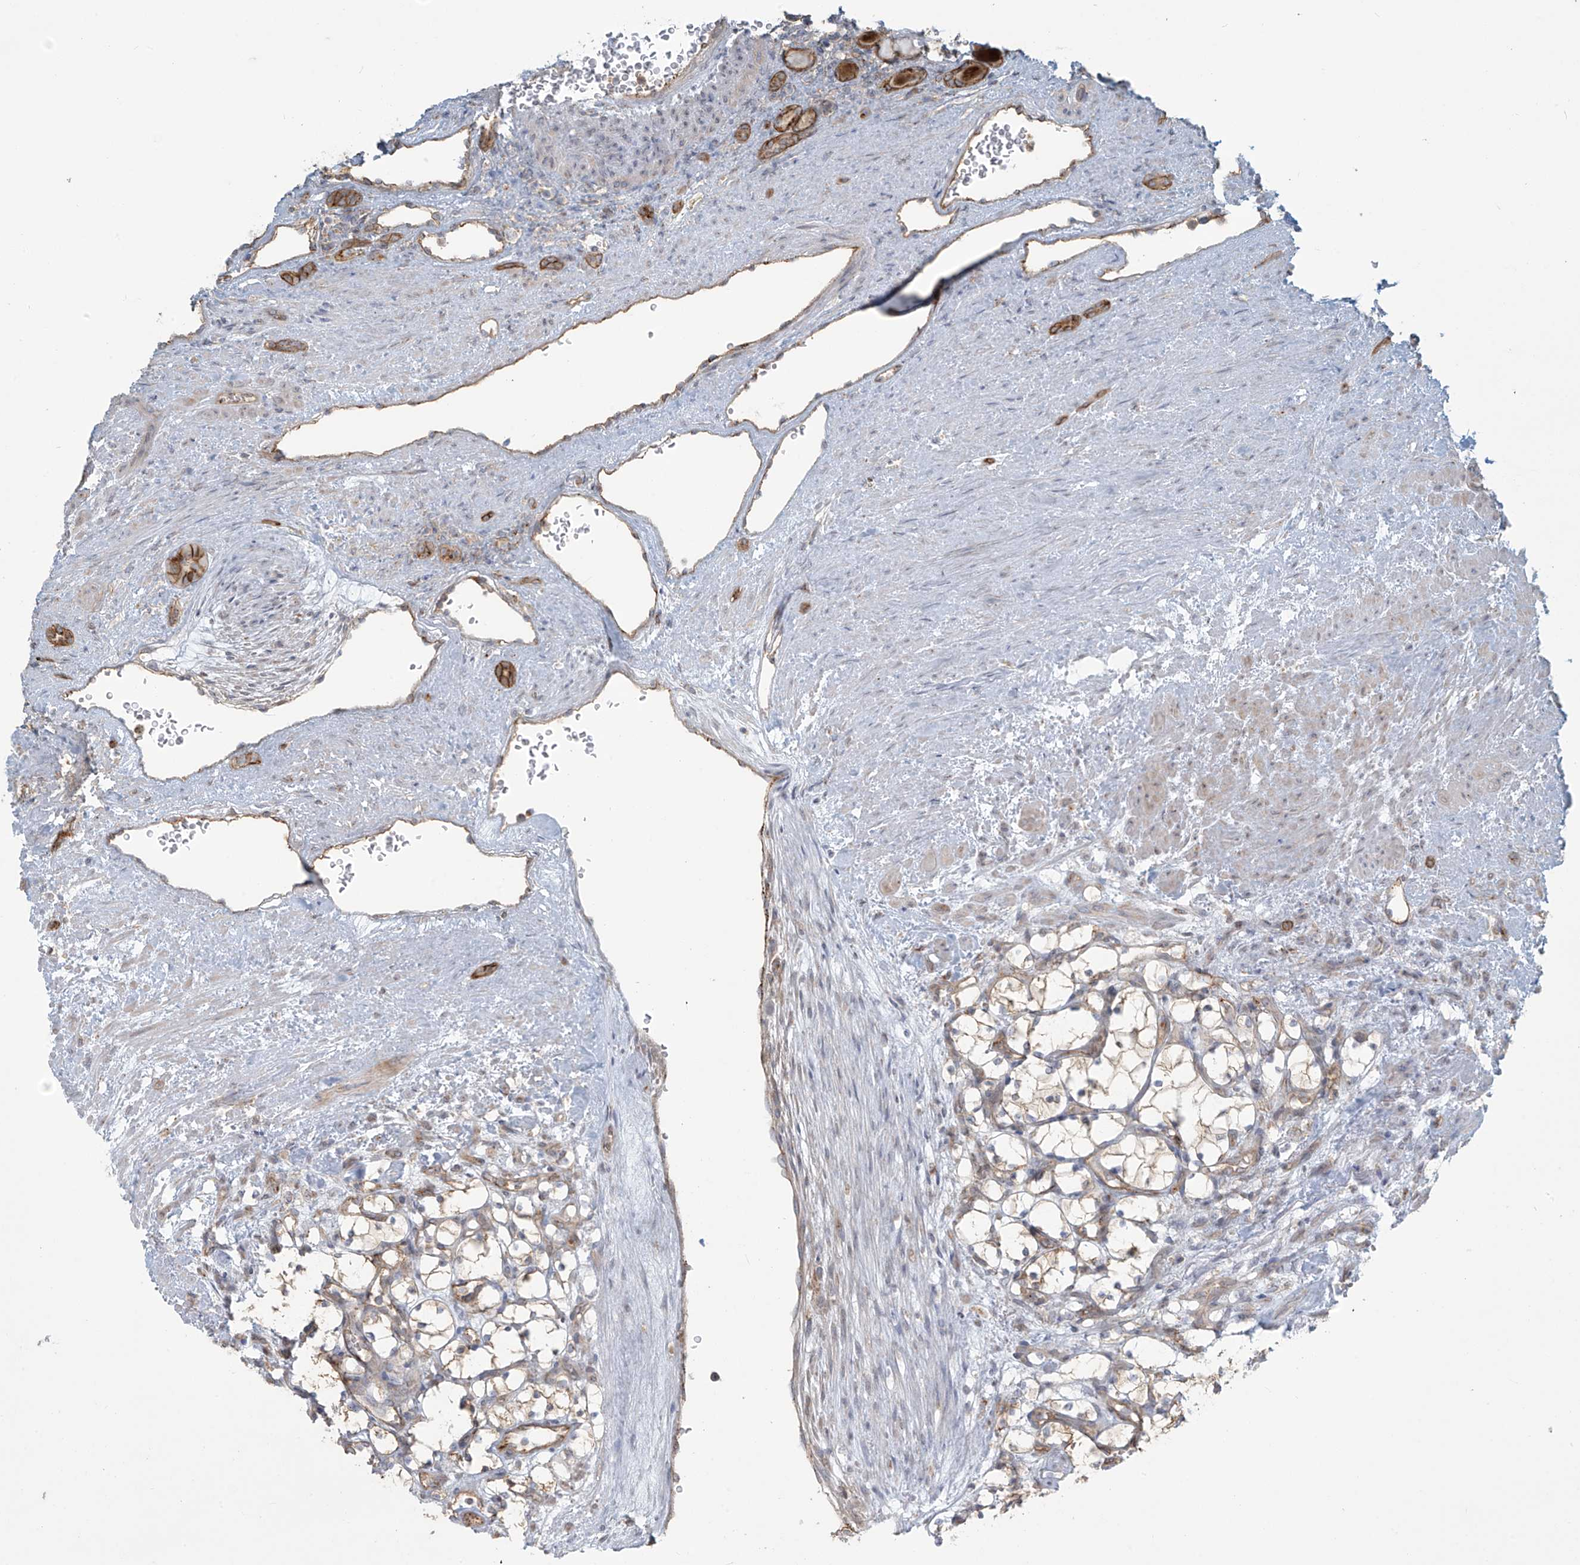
{"staining": {"intensity": "negative", "quantity": "none", "location": "none"}, "tissue": "renal cancer", "cell_type": "Tumor cells", "image_type": "cancer", "snomed": [{"axis": "morphology", "description": "Adenocarcinoma, NOS"}, {"axis": "topography", "description": "Kidney"}], "caption": "DAB immunohistochemical staining of renal cancer demonstrates no significant staining in tumor cells.", "gene": "LZTS3", "patient": {"sex": "female", "age": 69}}